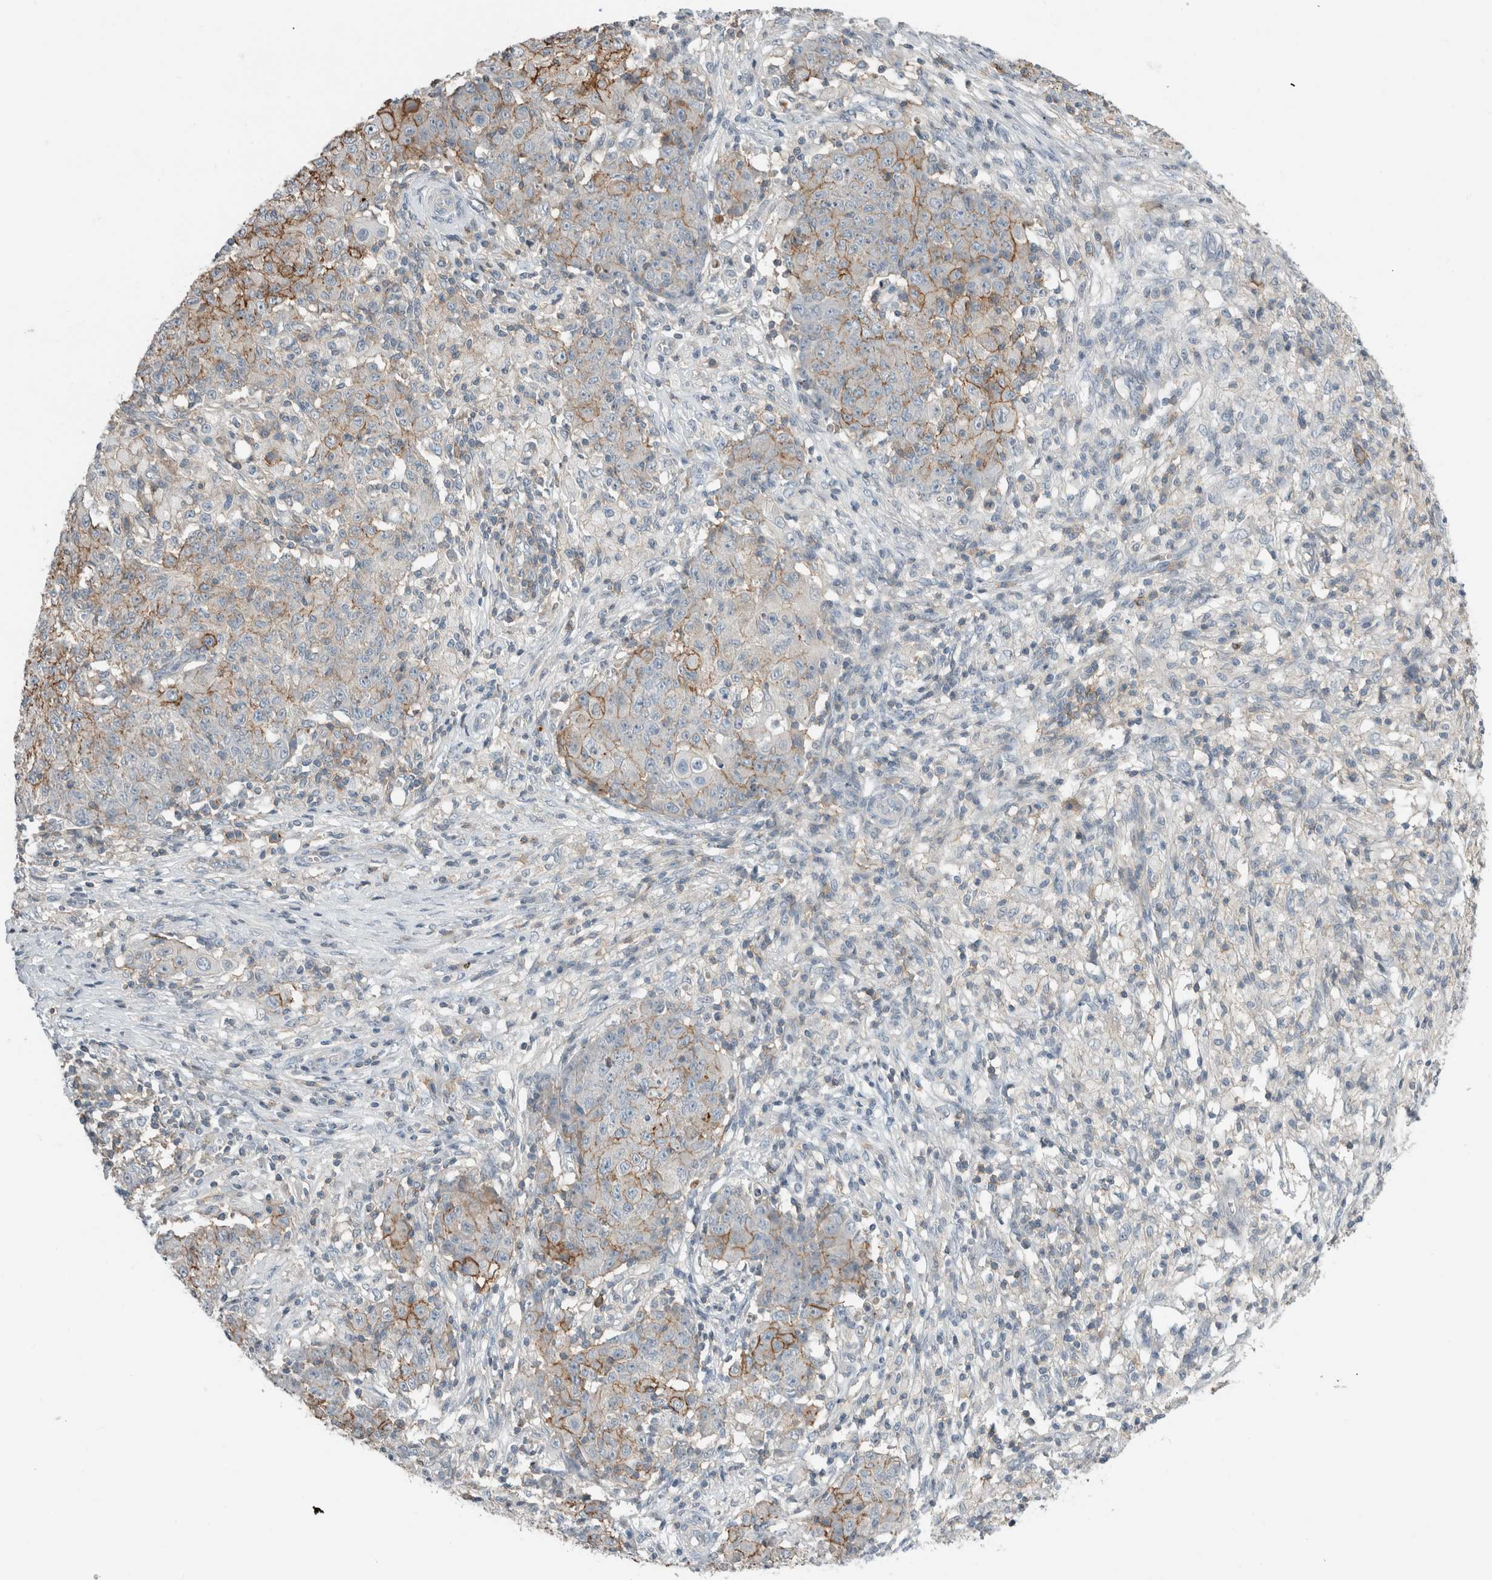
{"staining": {"intensity": "moderate", "quantity": "25%-75%", "location": "cytoplasmic/membranous"}, "tissue": "ovarian cancer", "cell_type": "Tumor cells", "image_type": "cancer", "snomed": [{"axis": "morphology", "description": "Carcinoma, endometroid"}, {"axis": "topography", "description": "Ovary"}], "caption": "Tumor cells reveal moderate cytoplasmic/membranous staining in about 25%-75% of cells in ovarian cancer. (DAB (3,3'-diaminobenzidine) IHC with brightfield microscopy, high magnification).", "gene": "ERCC6L2", "patient": {"sex": "female", "age": 42}}